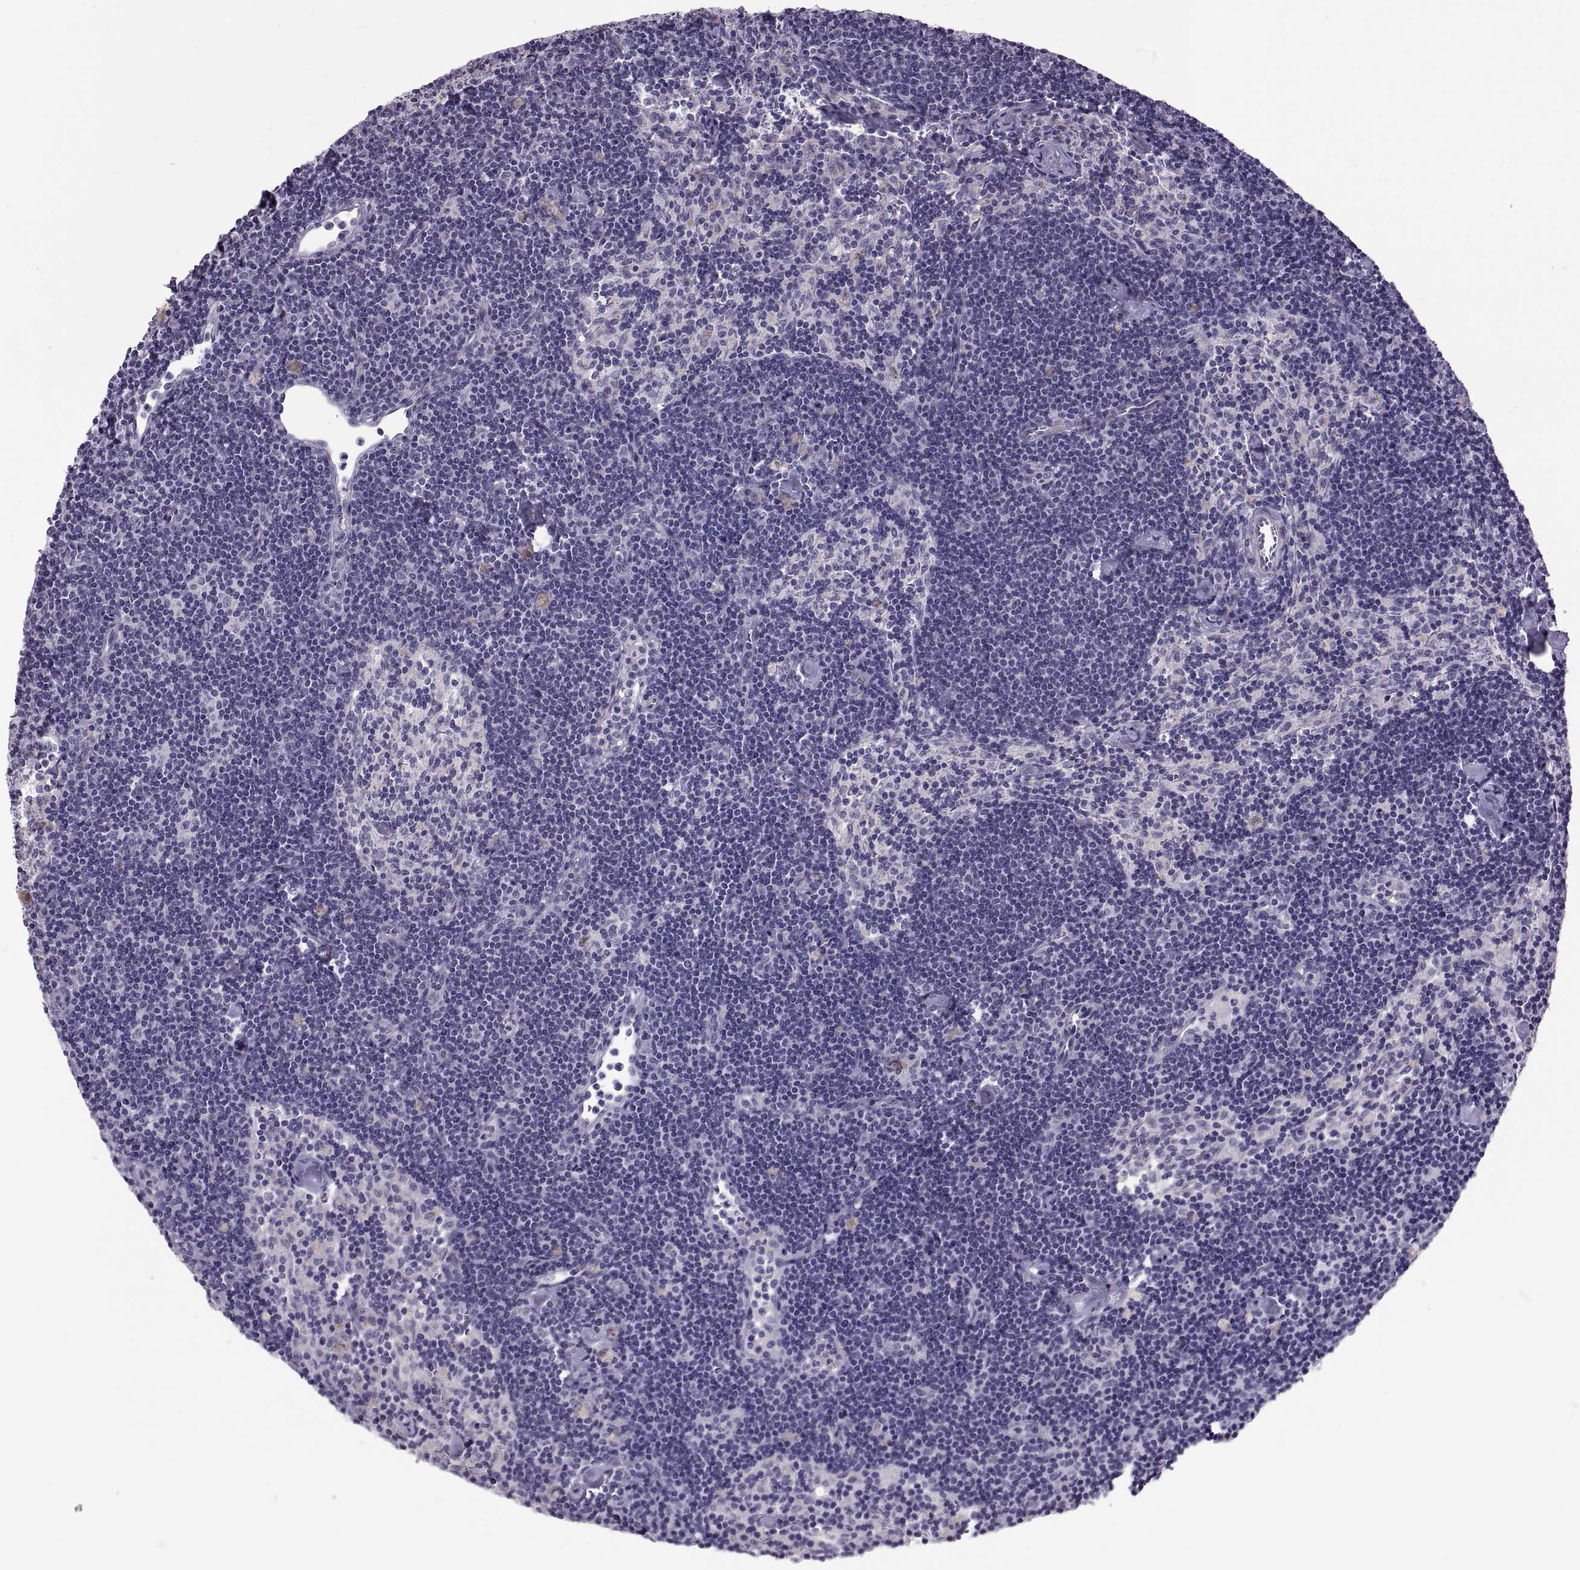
{"staining": {"intensity": "negative", "quantity": "none", "location": "none"}, "tissue": "lymph node", "cell_type": "Germinal center cells", "image_type": "normal", "snomed": [{"axis": "morphology", "description": "Normal tissue, NOS"}, {"axis": "topography", "description": "Lymph node"}], "caption": "Immunohistochemistry (IHC) image of unremarkable human lymph node stained for a protein (brown), which exhibits no expression in germinal center cells.", "gene": "VSX2", "patient": {"sex": "female", "age": 42}}